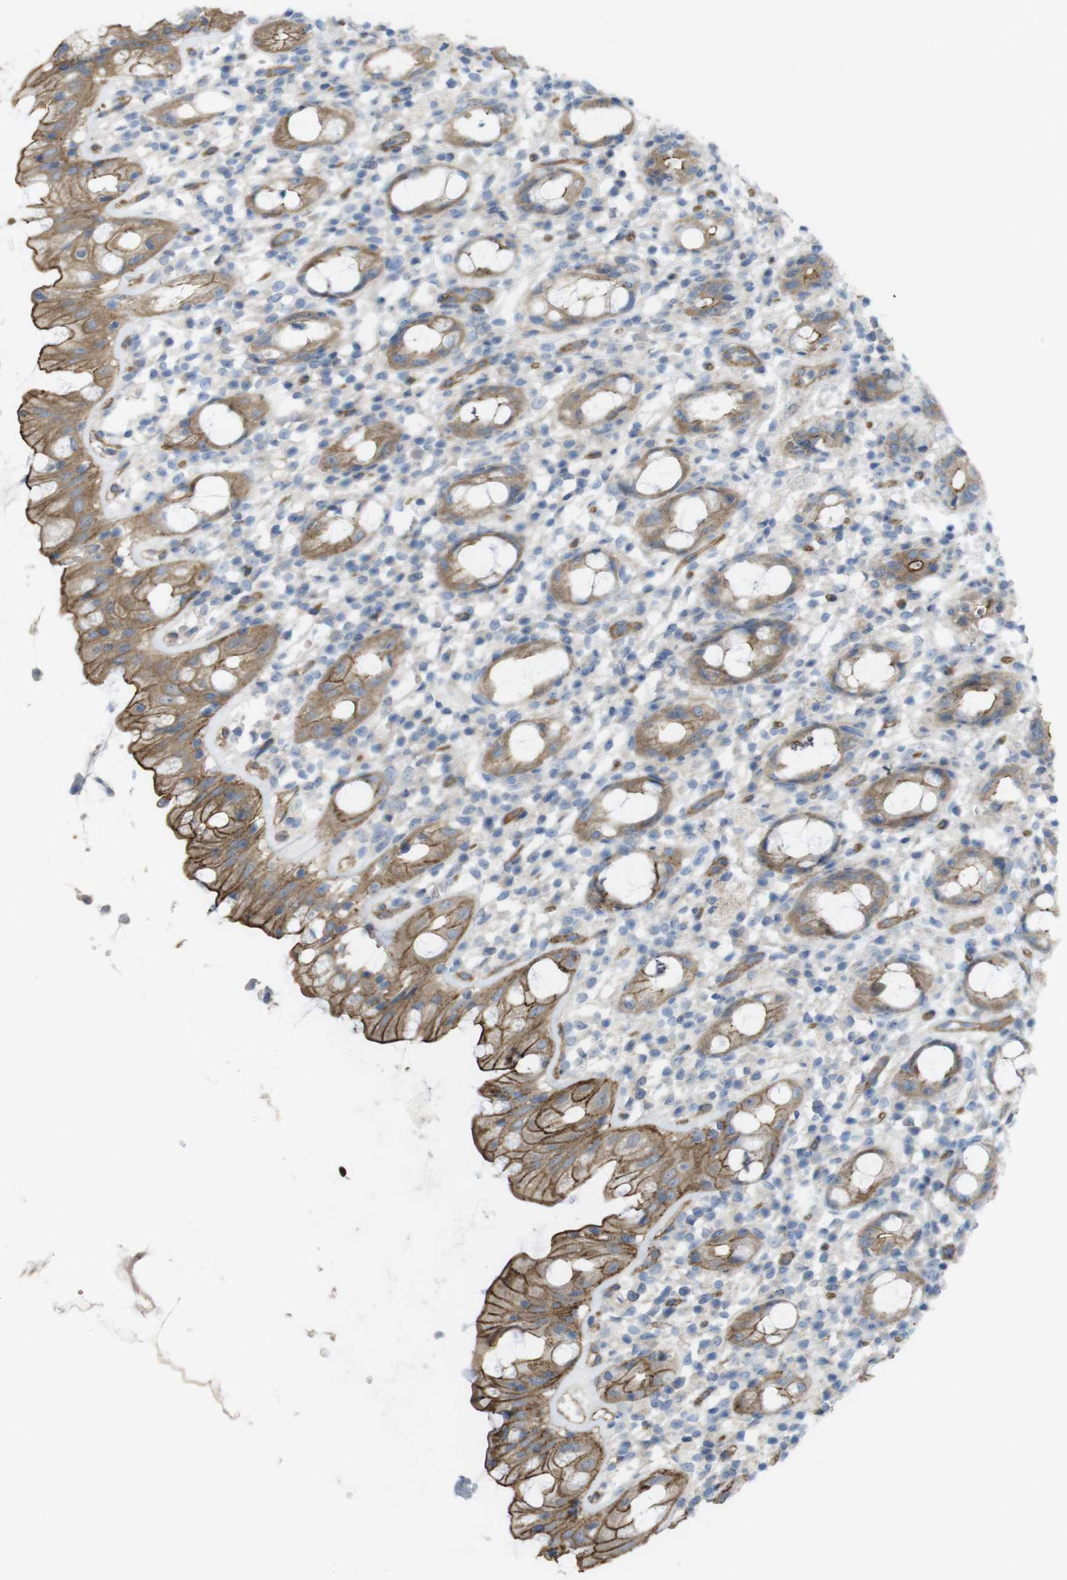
{"staining": {"intensity": "moderate", "quantity": ">75%", "location": "cytoplasmic/membranous"}, "tissue": "rectum", "cell_type": "Glandular cells", "image_type": "normal", "snomed": [{"axis": "morphology", "description": "Normal tissue, NOS"}, {"axis": "topography", "description": "Rectum"}], "caption": "Brown immunohistochemical staining in benign human rectum shows moderate cytoplasmic/membranous expression in about >75% of glandular cells. The staining is performed using DAB (3,3'-diaminobenzidine) brown chromogen to label protein expression. The nuclei are counter-stained blue using hematoxylin.", "gene": "PREX2", "patient": {"sex": "male", "age": 44}}